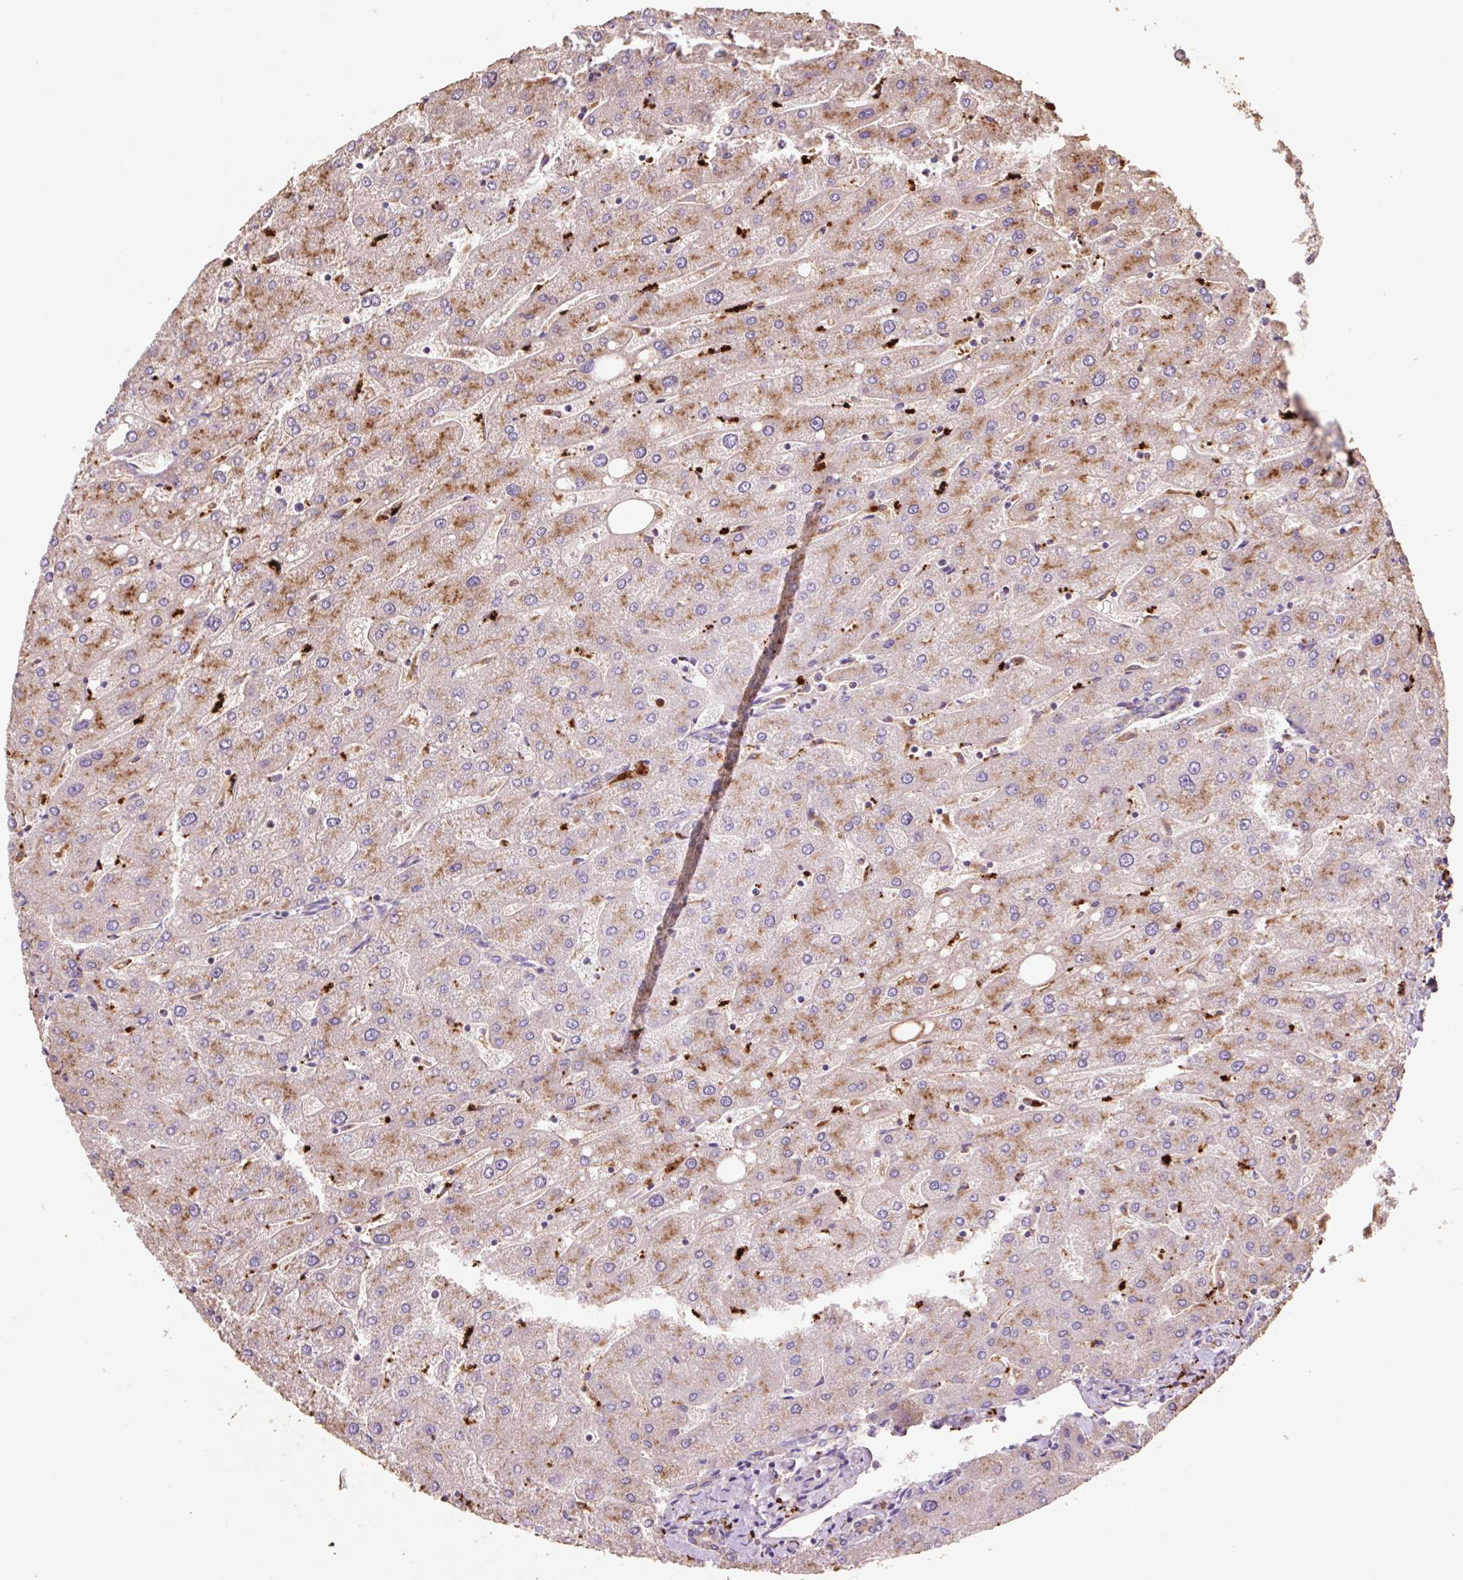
{"staining": {"intensity": "negative", "quantity": "none", "location": "none"}, "tissue": "liver", "cell_type": "Cholangiocytes", "image_type": "normal", "snomed": [{"axis": "morphology", "description": "Normal tissue, NOS"}, {"axis": "topography", "description": "Liver"}], "caption": "Photomicrograph shows no protein staining in cholangiocytes of benign liver.", "gene": "HEXA", "patient": {"sex": "male", "age": 67}}